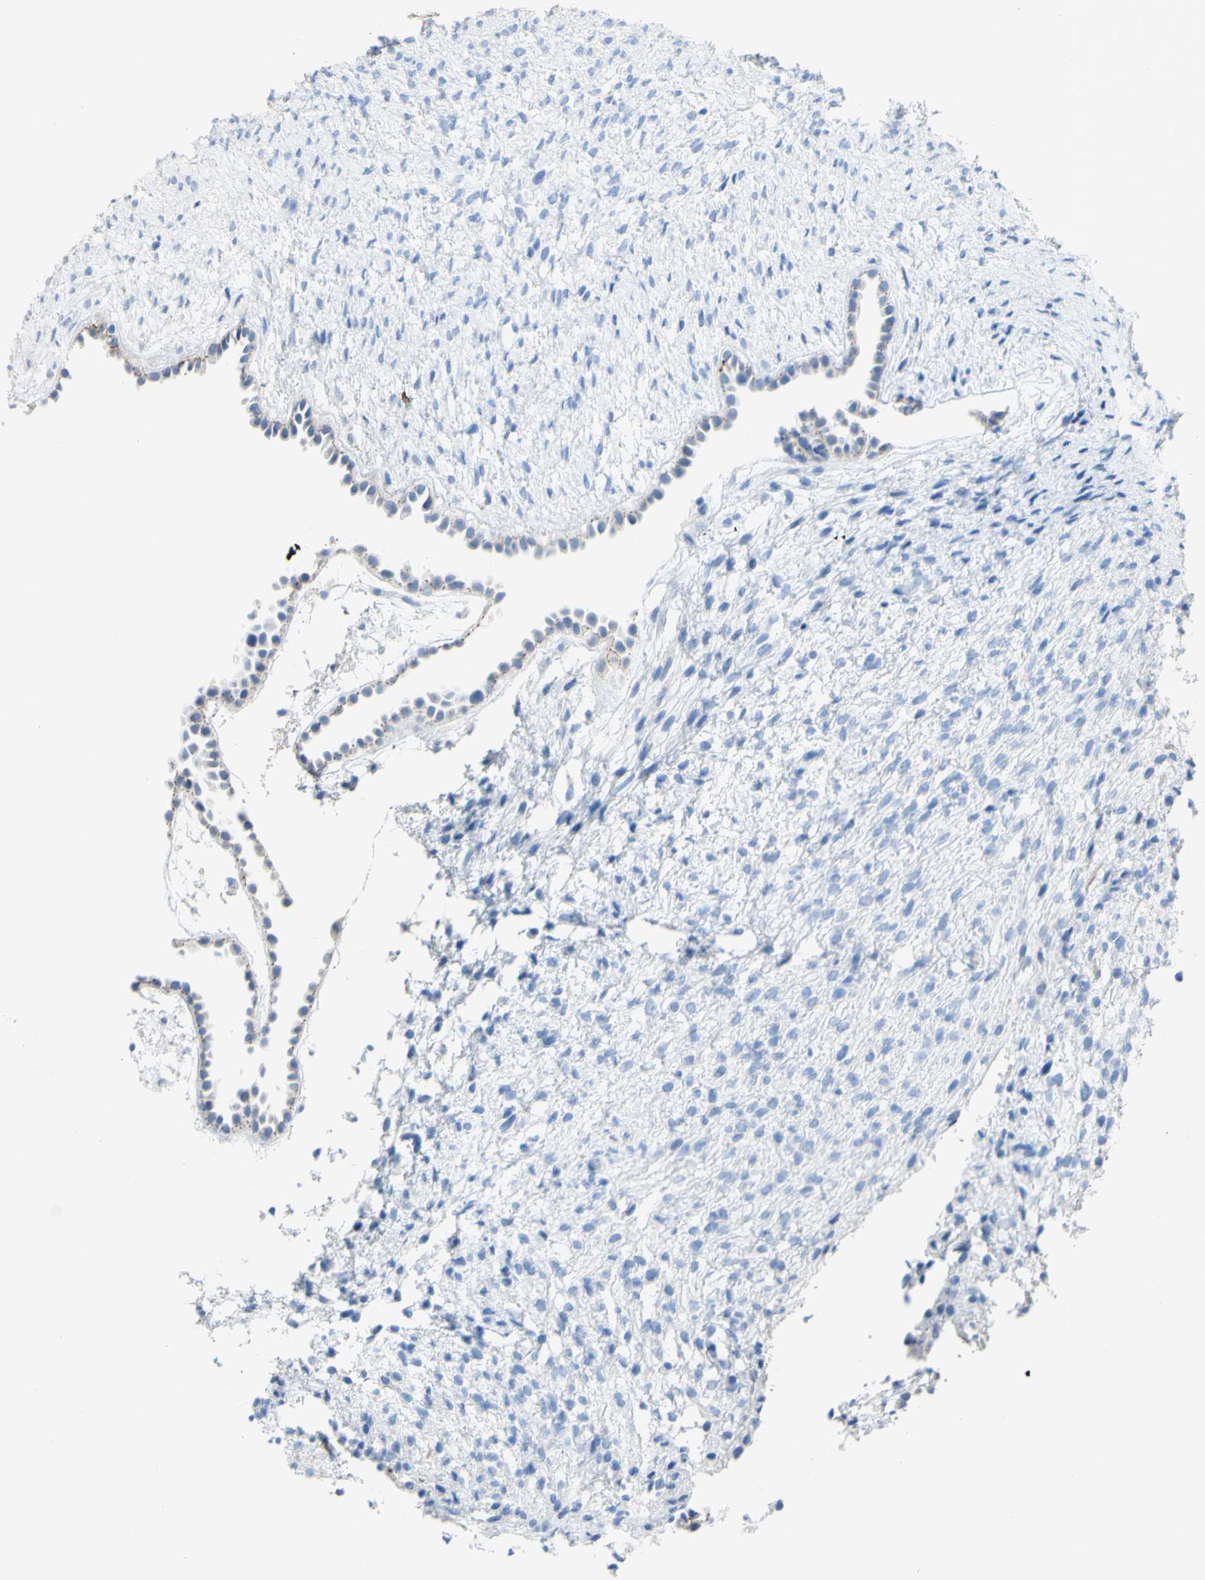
{"staining": {"intensity": "negative", "quantity": "none", "location": "none"}, "tissue": "ovary", "cell_type": "Follicle cells", "image_type": "normal", "snomed": [{"axis": "morphology", "description": "Normal tissue, NOS"}, {"axis": "morphology", "description": "Cyst, NOS"}, {"axis": "topography", "description": "Ovary"}], "caption": "Immunohistochemistry micrograph of benign ovary: human ovary stained with DAB demonstrates no significant protein staining in follicle cells. (DAB (3,3'-diaminobenzidine) immunohistochemistry, high magnification).", "gene": "DSC2", "patient": {"sex": "female", "age": 18}}